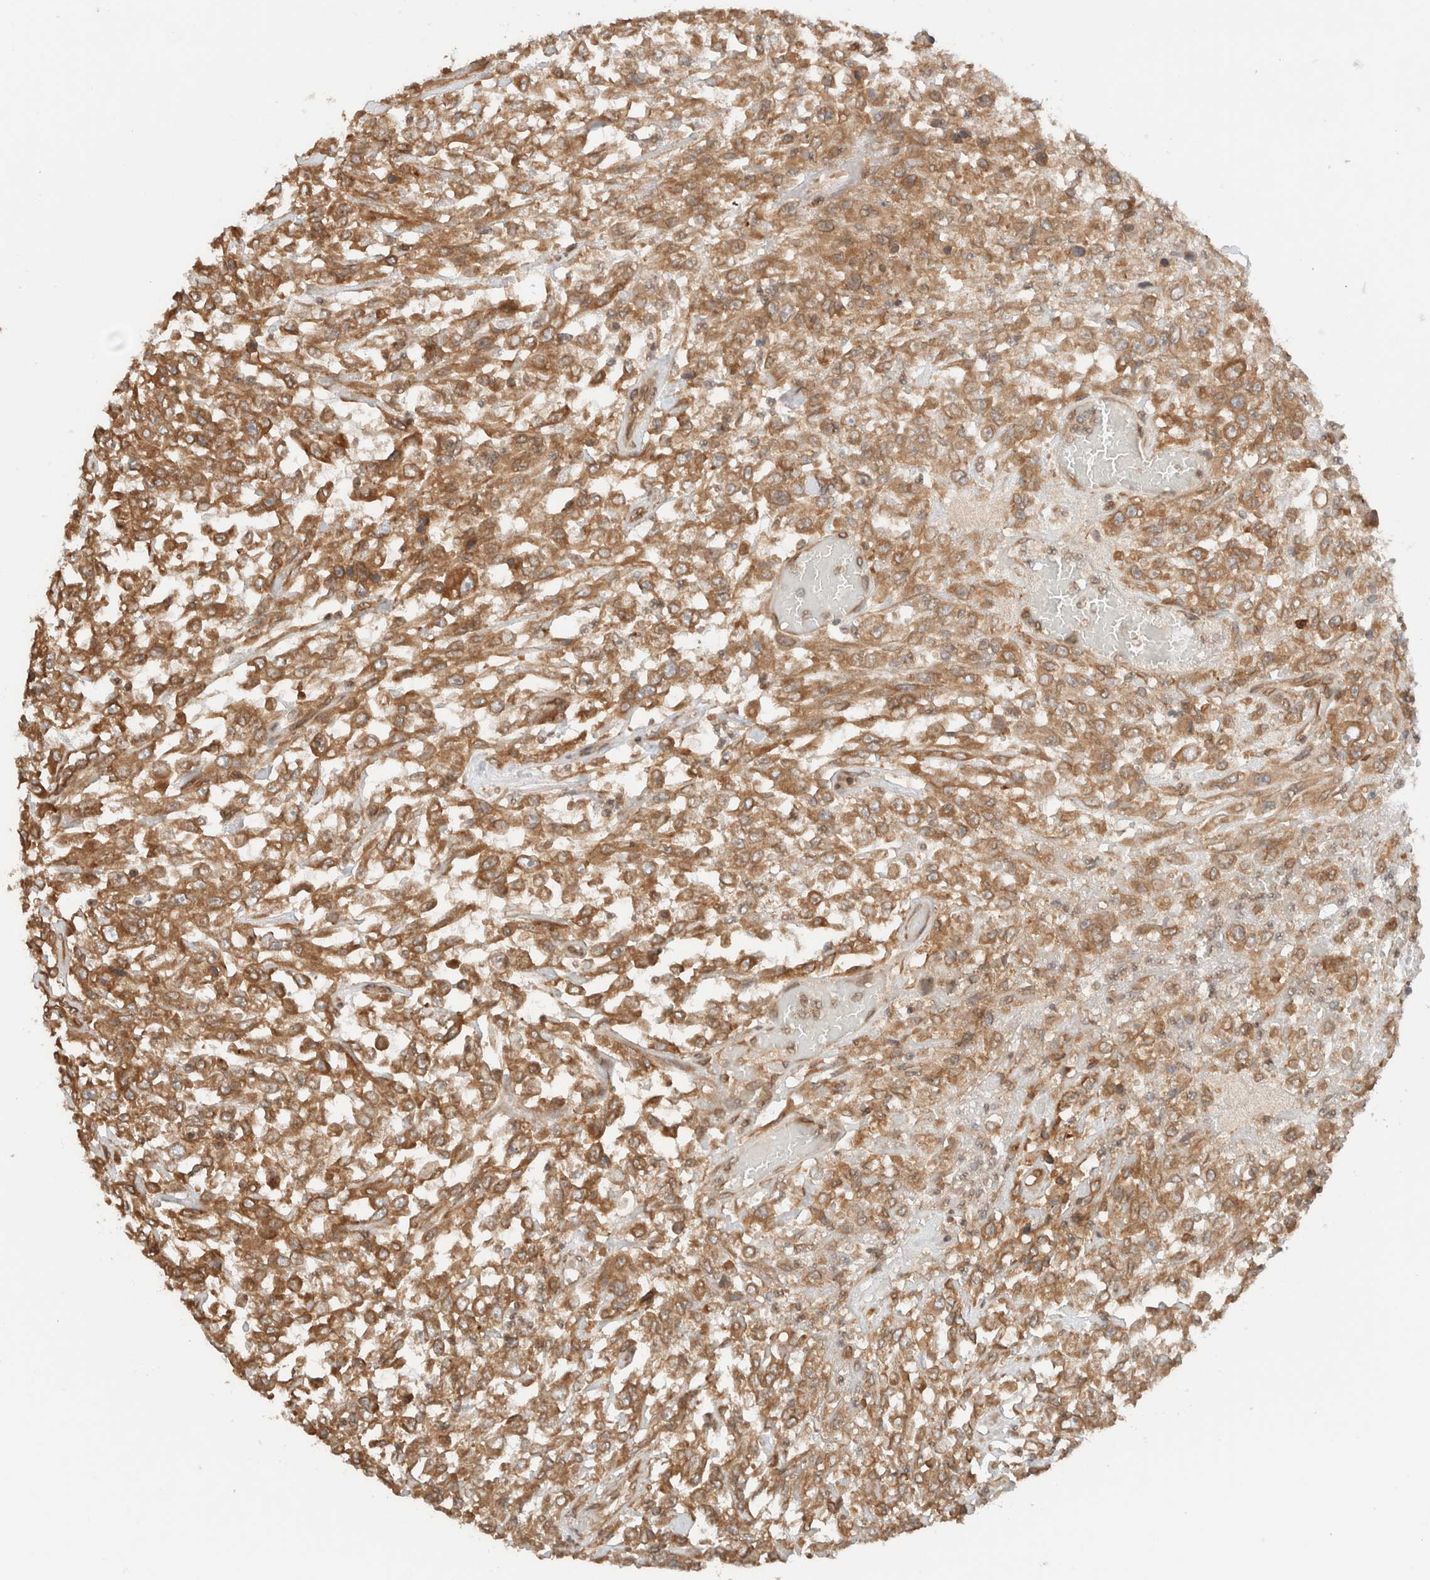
{"staining": {"intensity": "moderate", "quantity": ">75%", "location": "cytoplasmic/membranous"}, "tissue": "urothelial cancer", "cell_type": "Tumor cells", "image_type": "cancer", "snomed": [{"axis": "morphology", "description": "Urothelial carcinoma, High grade"}, {"axis": "topography", "description": "Urinary bladder"}], "caption": "Urothelial carcinoma (high-grade) stained for a protein reveals moderate cytoplasmic/membranous positivity in tumor cells. Using DAB (3,3'-diaminobenzidine) (brown) and hematoxylin (blue) stains, captured at high magnification using brightfield microscopy.", "gene": "ARFGEF2", "patient": {"sex": "male", "age": 46}}